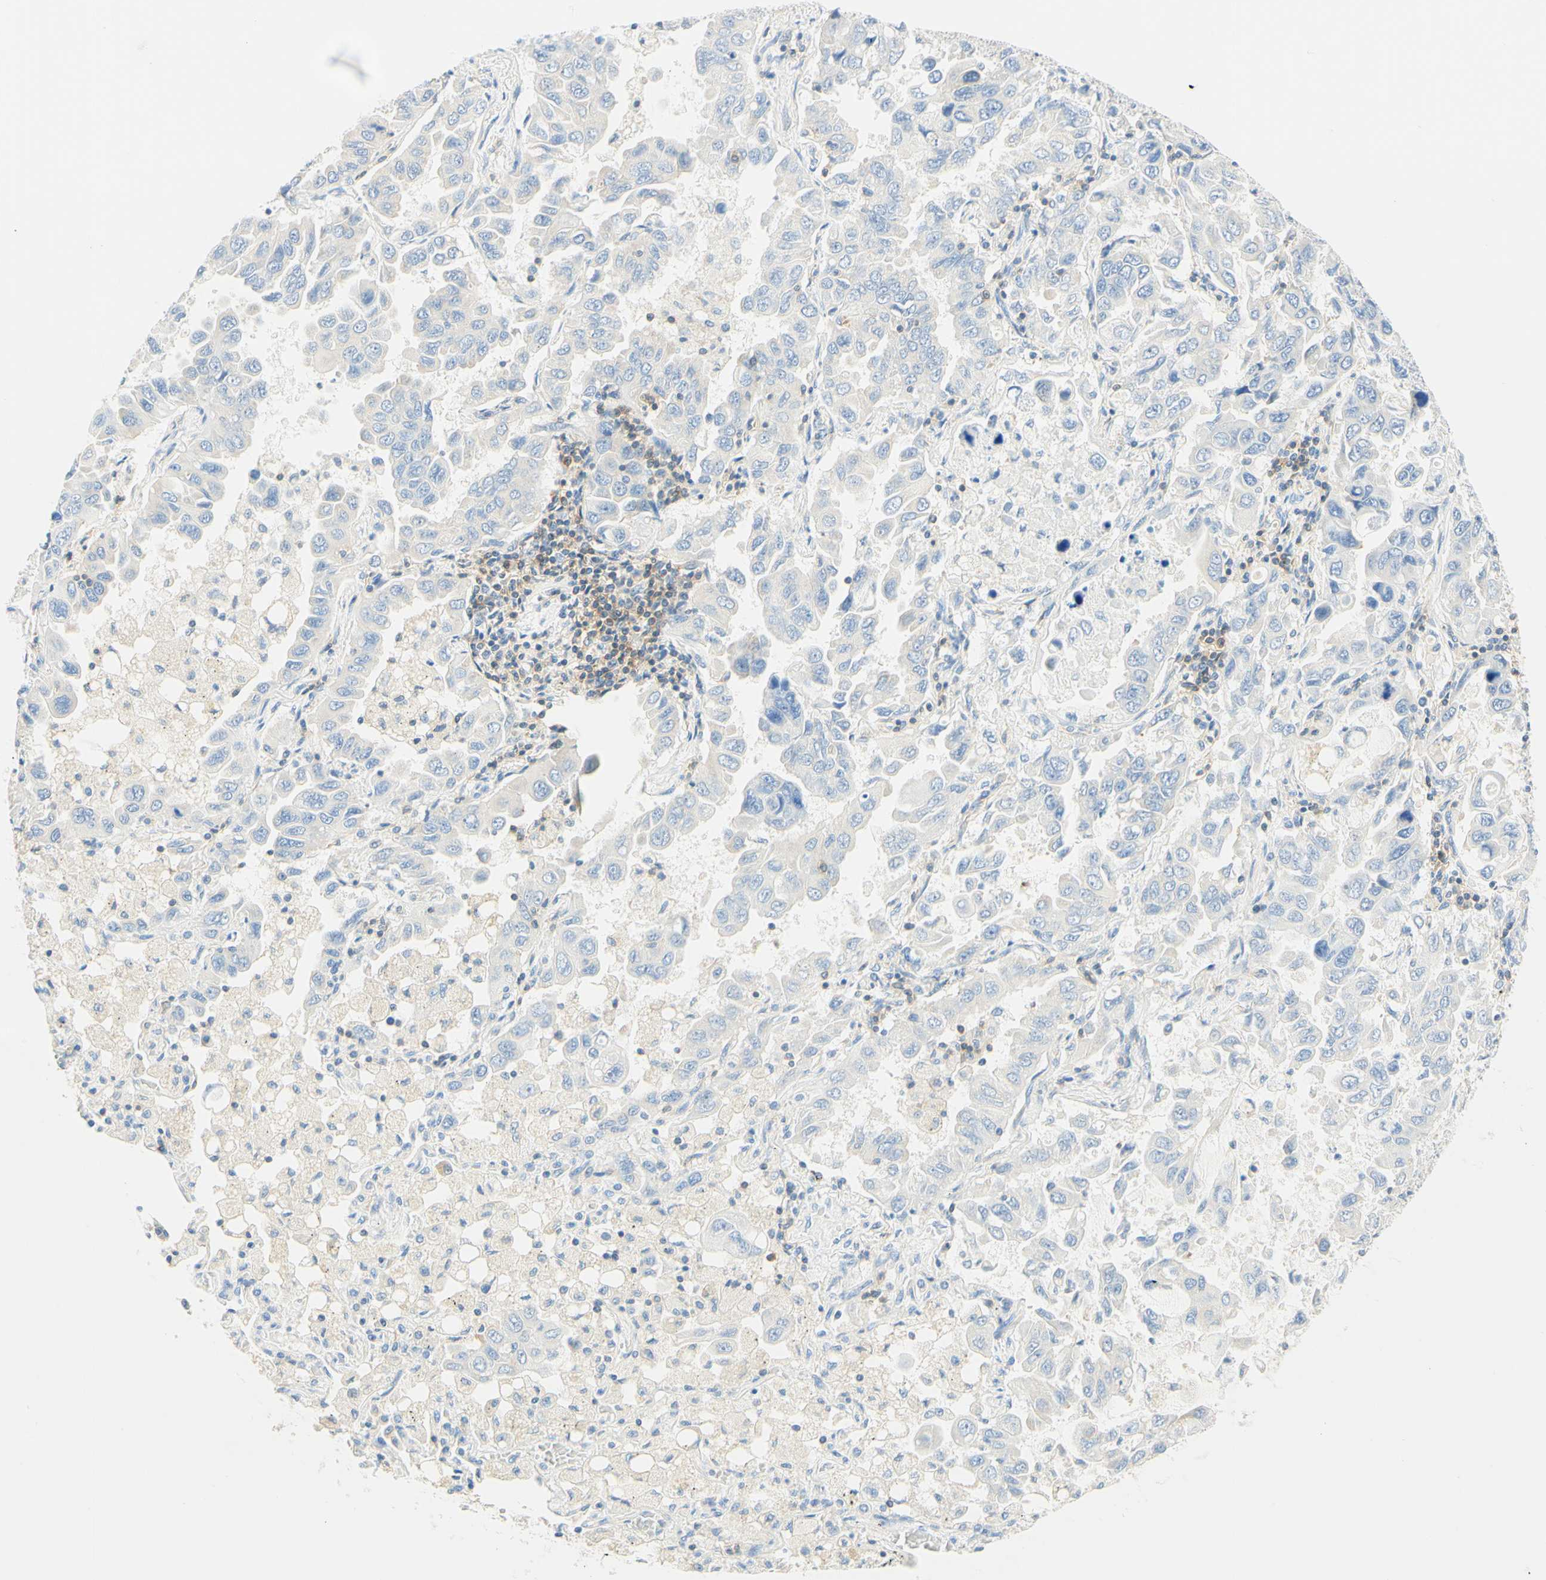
{"staining": {"intensity": "negative", "quantity": "none", "location": "none"}, "tissue": "lung cancer", "cell_type": "Tumor cells", "image_type": "cancer", "snomed": [{"axis": "morphology", "description": "Adenocarcinoma, NOS"}, {"axis": "topography", "description": "Lung"}], "caption": "An immunohistochemistry micrograph of lung adenocarcinoma is shown. There is no staining in tumor cells of lung adenocarcinoma. (DAB (3,3'-diaminobenzidine) immunohistochemistry with hematoxylin counter stain).", "gene": "LAT", "patient": {"sex": "male", "age": 64}}